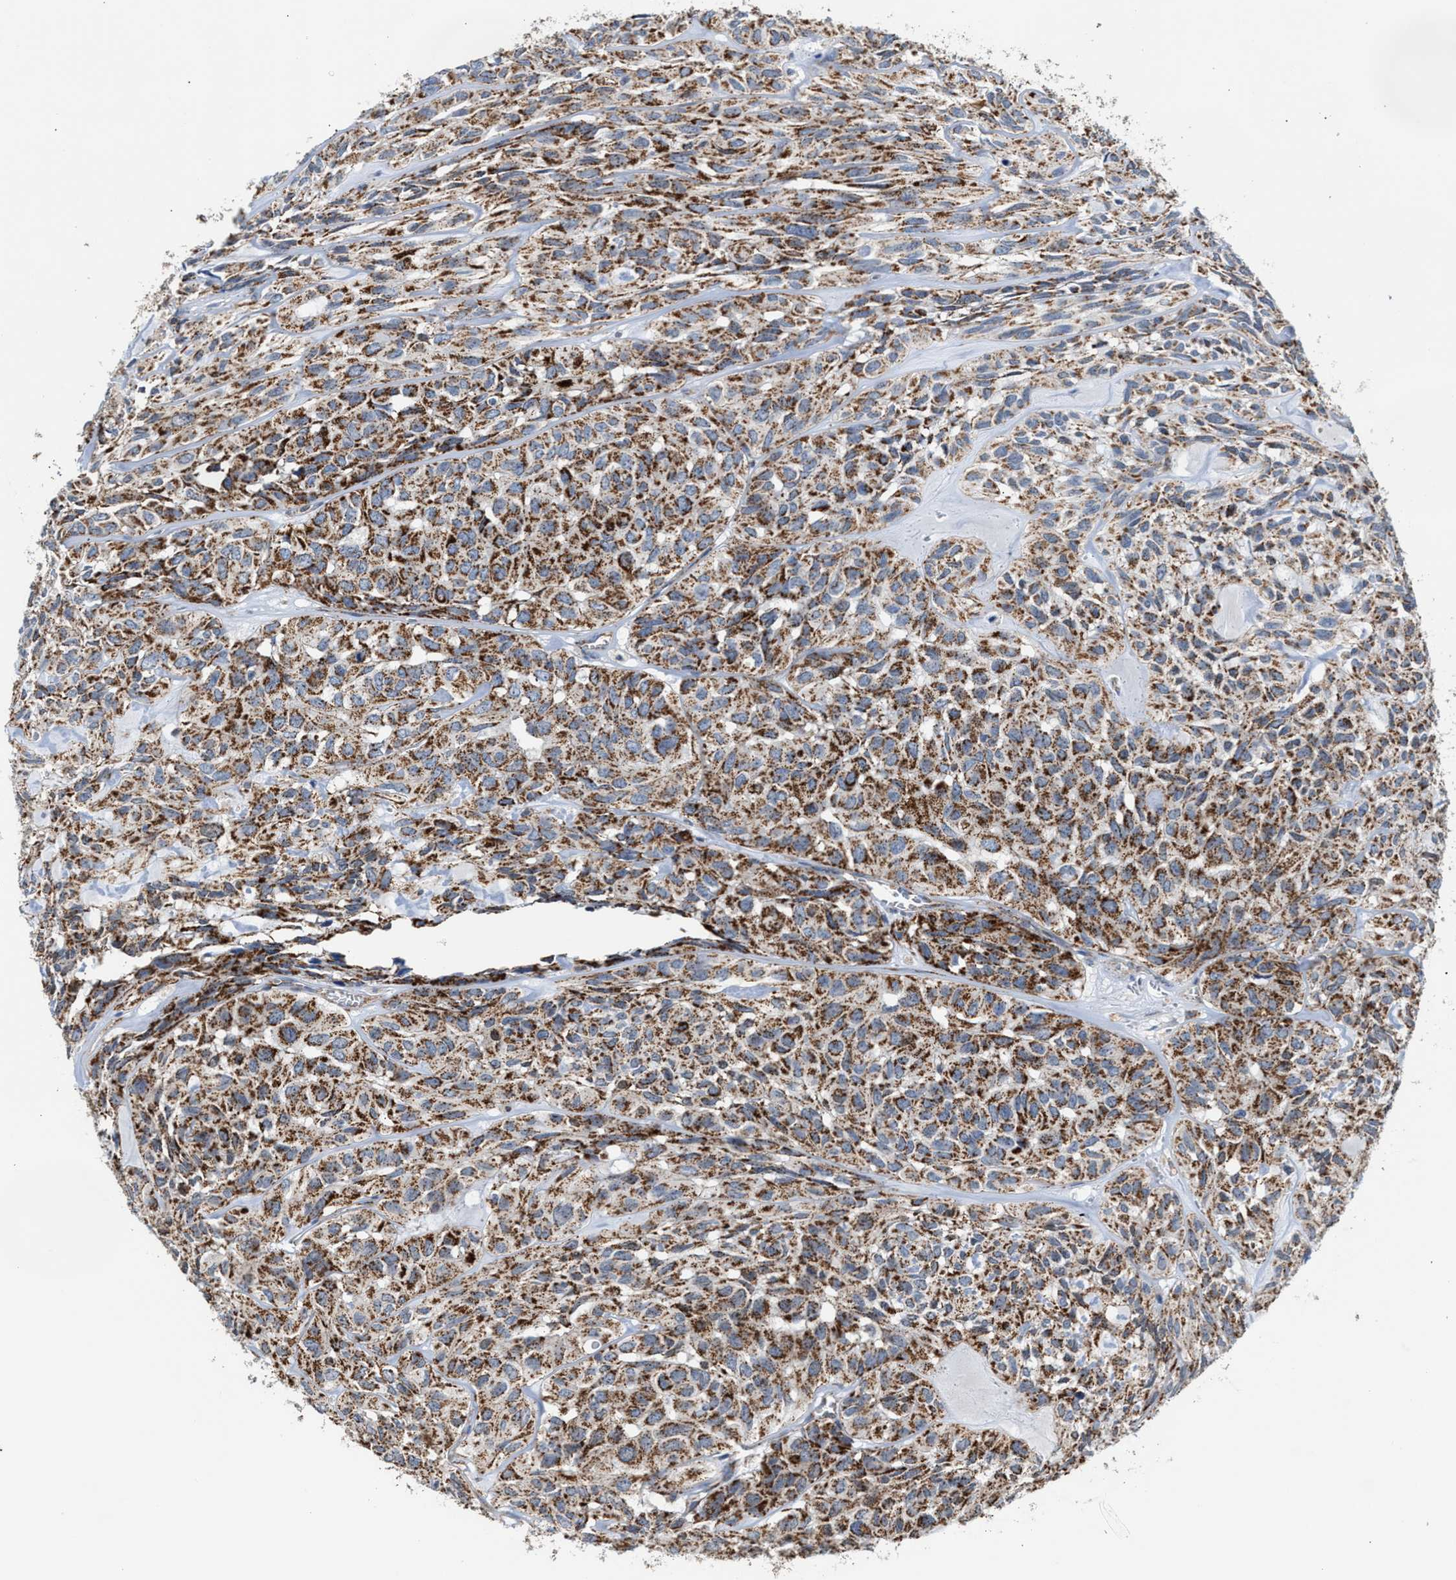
{"staining": {"intensity": "strong", "quantity": ">75%", "location": "cytoplasmic/membranous"}, "tissue": "head and neck cancer", "cell_type": "Tumor cells", "image_type": "cancer", "snomed": [{"axis": "morphology", "description": "Adenocarcinoma, NOS"}, {"axis": "topography", "description": "Salivary gland, NOS"}, {"axis": "topography", "description": "Head-Neck"}], "caption": "Head and neck adenocarcinoma stained with immunohistochemistry reveals strong cytoplasmic/membranous staining in approximately >75% of tumor cells.", "gene": "MECR", "patient": {"sex": "female", "age": 76}}